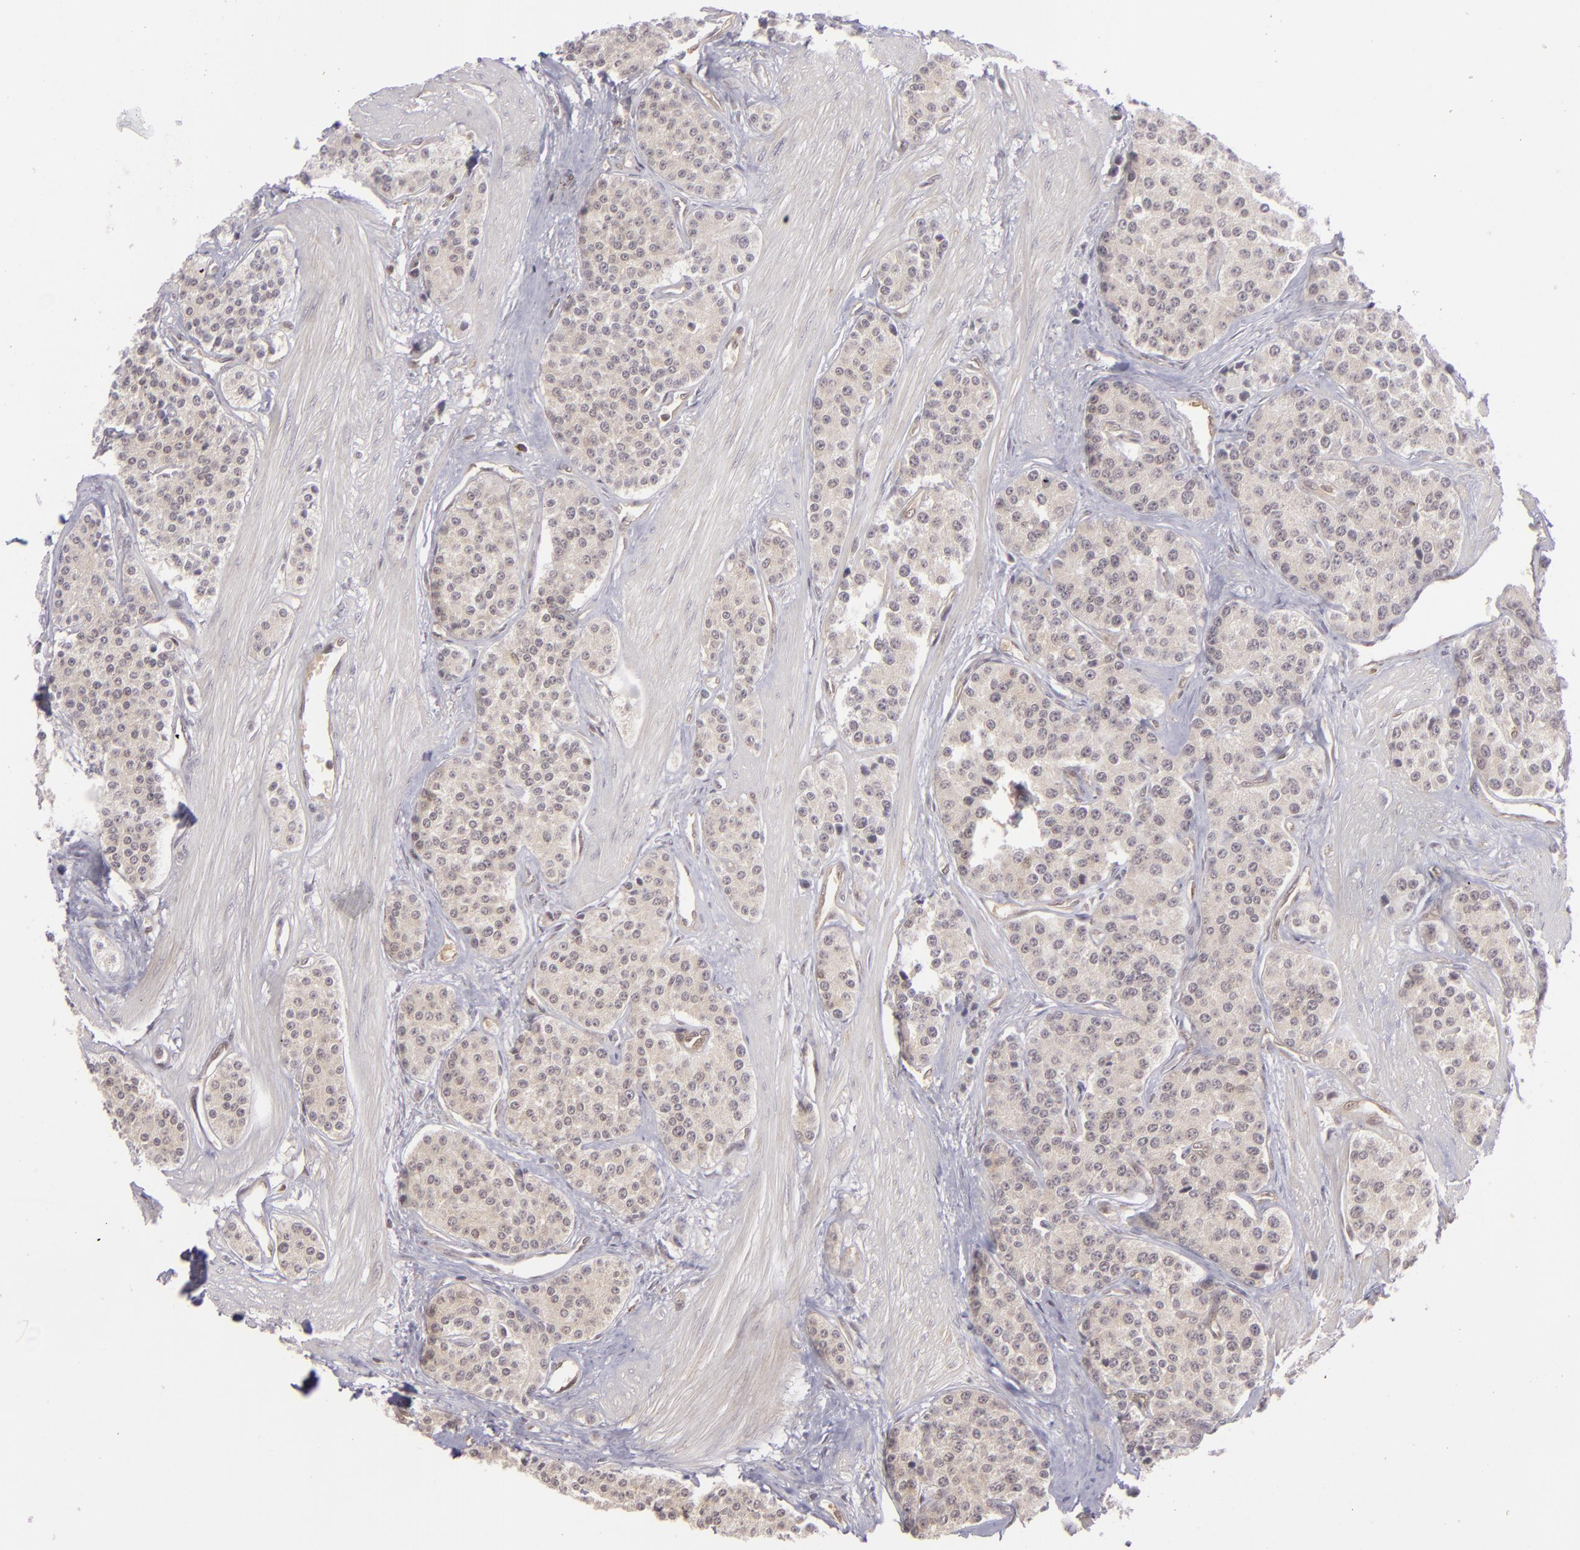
{"staining": {"intensity": "weak", "quantity": ">75%", "location": "cytoplasmic/membranous"}, "tissue": "carcinoid", "cell_type": "Tumor cells", "image_type": "cancer", "snomed": [{"axis": "morphology", "description": "Carcinoid, malignant, NOS"}, {"axis": "topography", "description": "Stomach"}], "caption": "Protein staining of carcinoid tissue exhibits weak cytoplasmic/membranous staining in approximately >75% of tumor cells.", "gene": "ZBTB33", "patient": {"sex": "female", "age": 76}}